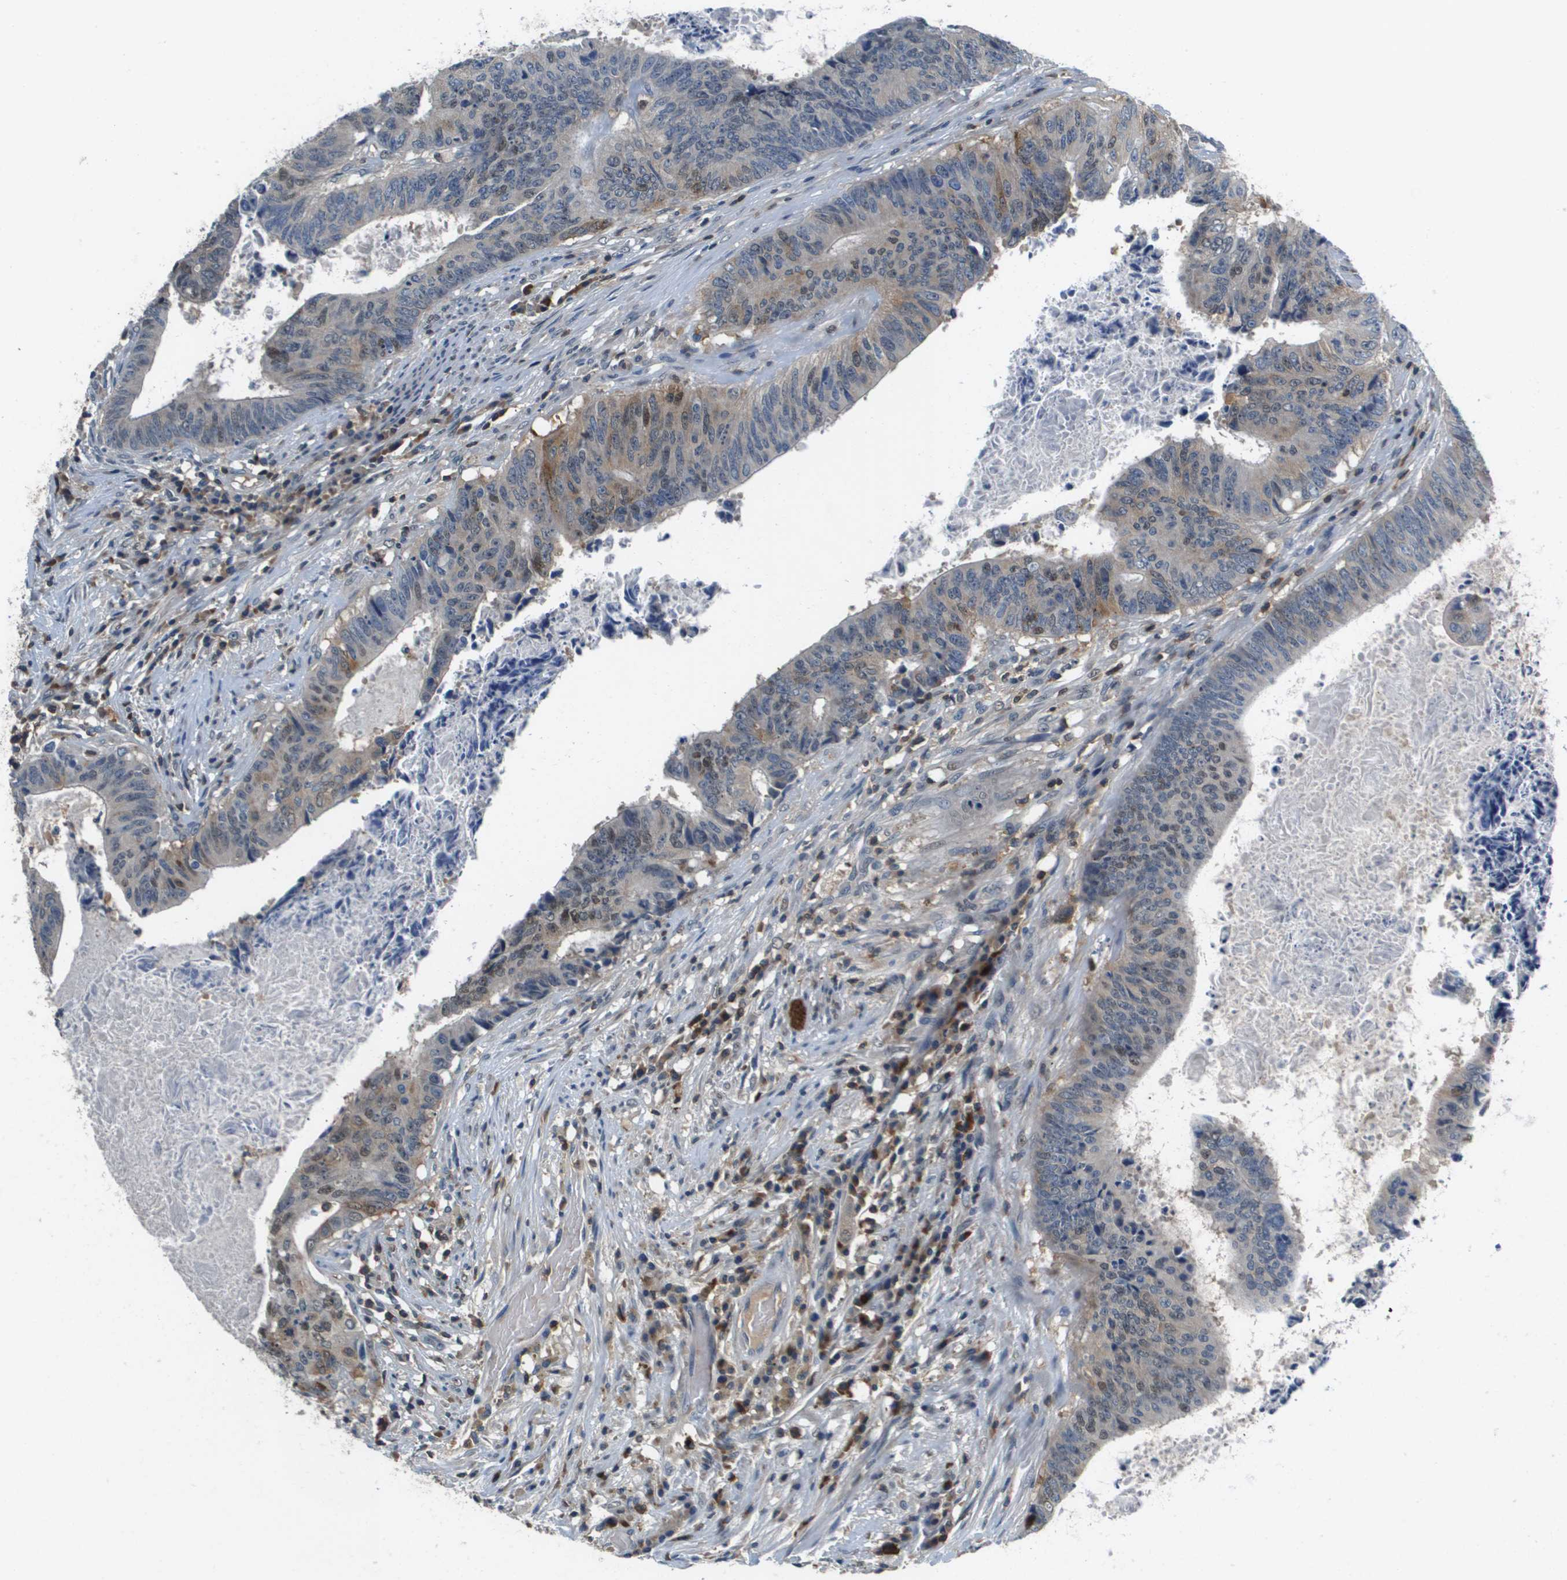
{"staining": {"intensity": "weak", "quantity": ">75%", "location": "cytoplasmic/membranous"}, "tissue": "colorectal cancer", "cell_type": "Tumor cells", "image_type": "cancer", "snomed": [{"axis": "morphology", "description": "Adenocarcinoma, NOS"}, {"axis": "topography", "description": "Rectum"}], "caption": "Immunohistochemistry (IHC) micrograph of neoplastic tissue: human adenocarcinoma (colorectal) stained using immunohistochemistry demonstrates low levels of weak protein expression localized specifically in the cytoplasmic/membranous of tumor cells, appearing as a cytoplasmic/membranous brown color.", "gene": "KCNQ5", "patient": {"sex": "male", "age": 72}}